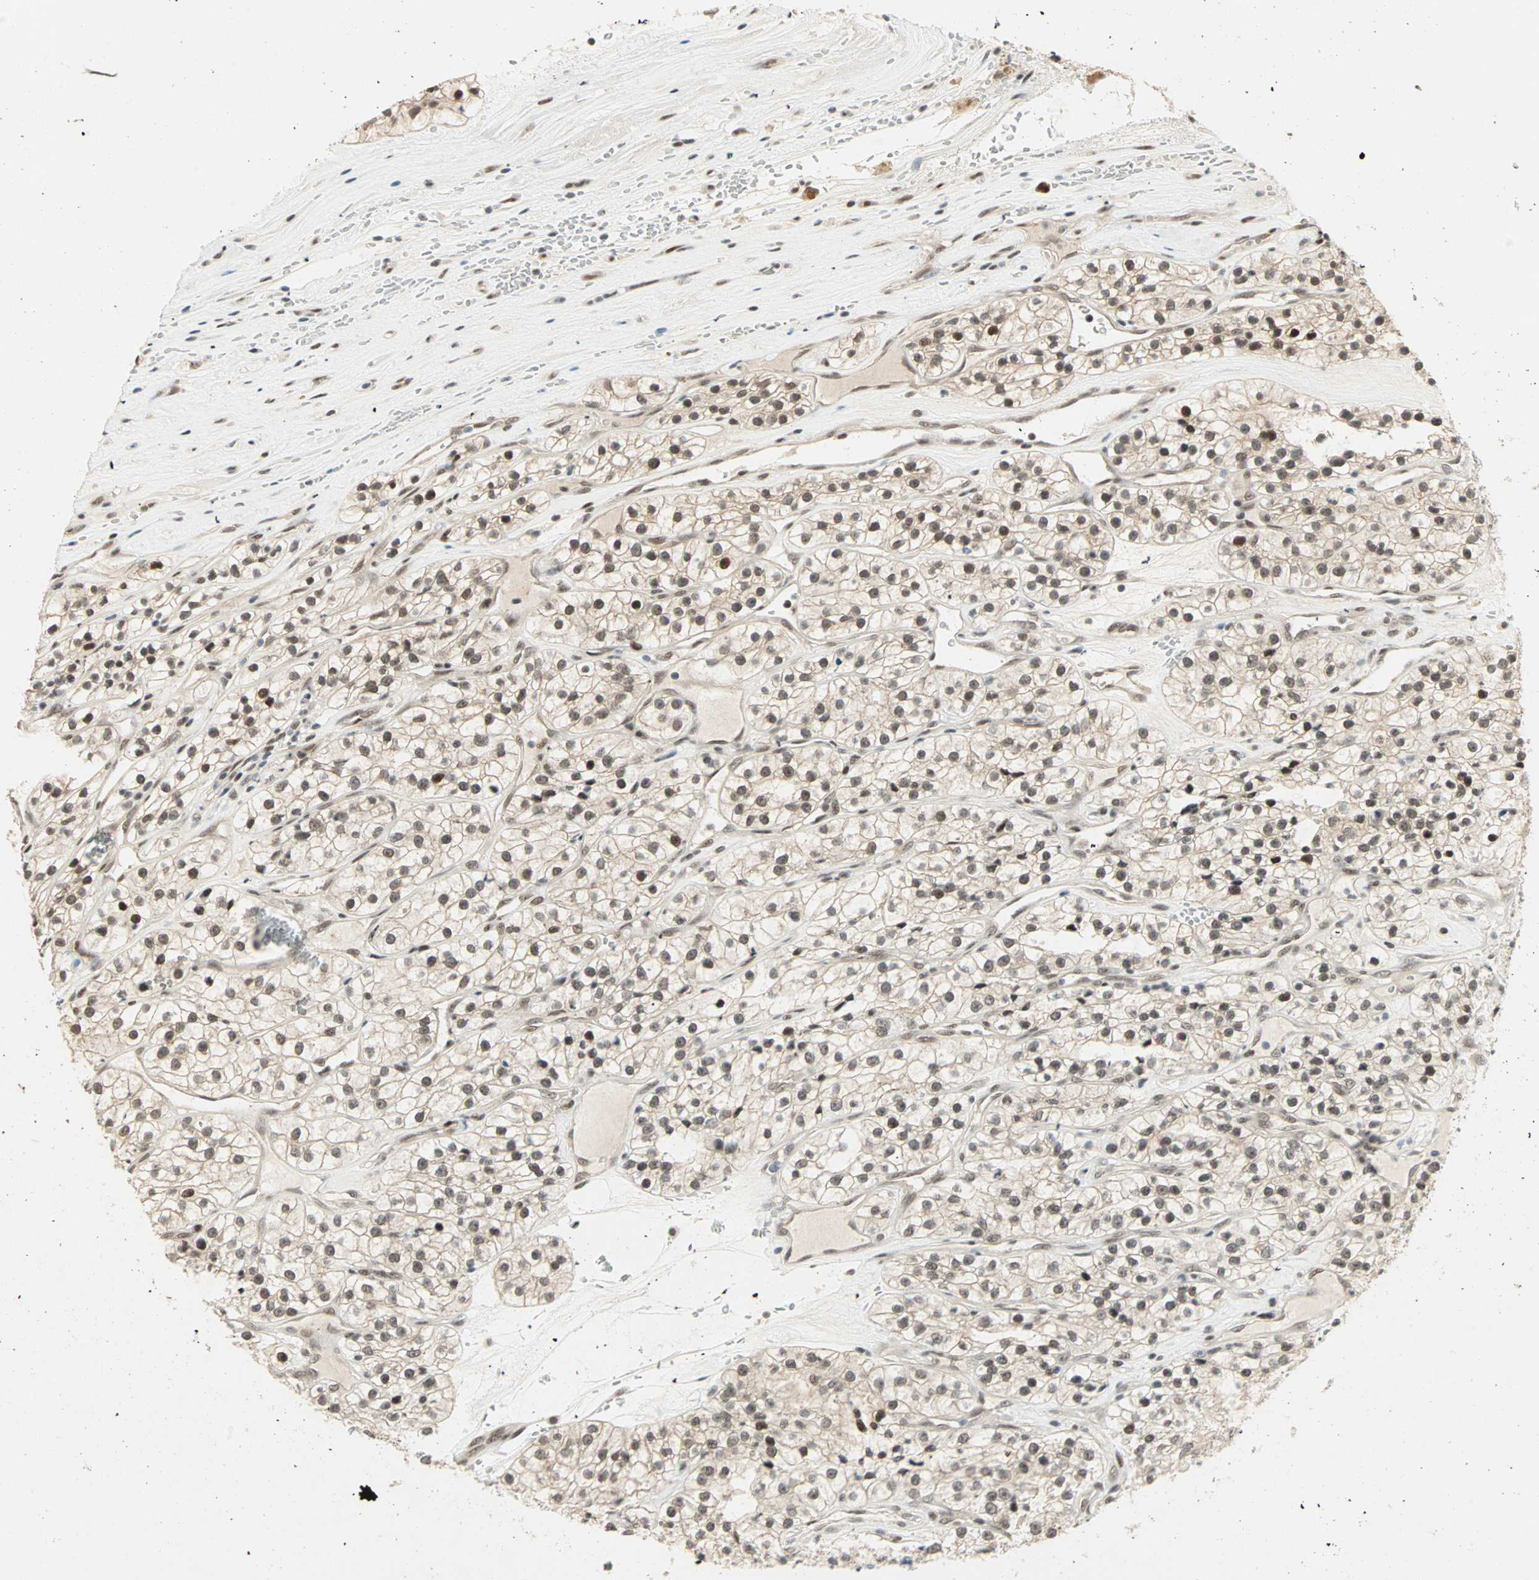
{"staining": {"intensity": "moderate", "quantity": "25%-75%", "location": "nuclear"}, "tissue": "renal cancer", "cell_type": "Tumor cells", "image_type": "cancer", "snomed": [{"axis": "morphology", "description": "Adenocarcinoma, NOS"}, {"axis": "topography", "description": "Kidney"}], "caption": "Brown immunohistochemical staining in renal cancer (adenocarcinoma) displays moderate nuclear positivity in about 25%-75% of tumor cells.", "gene": "BLM", "patient": {"sex": "female", "age": 57}}